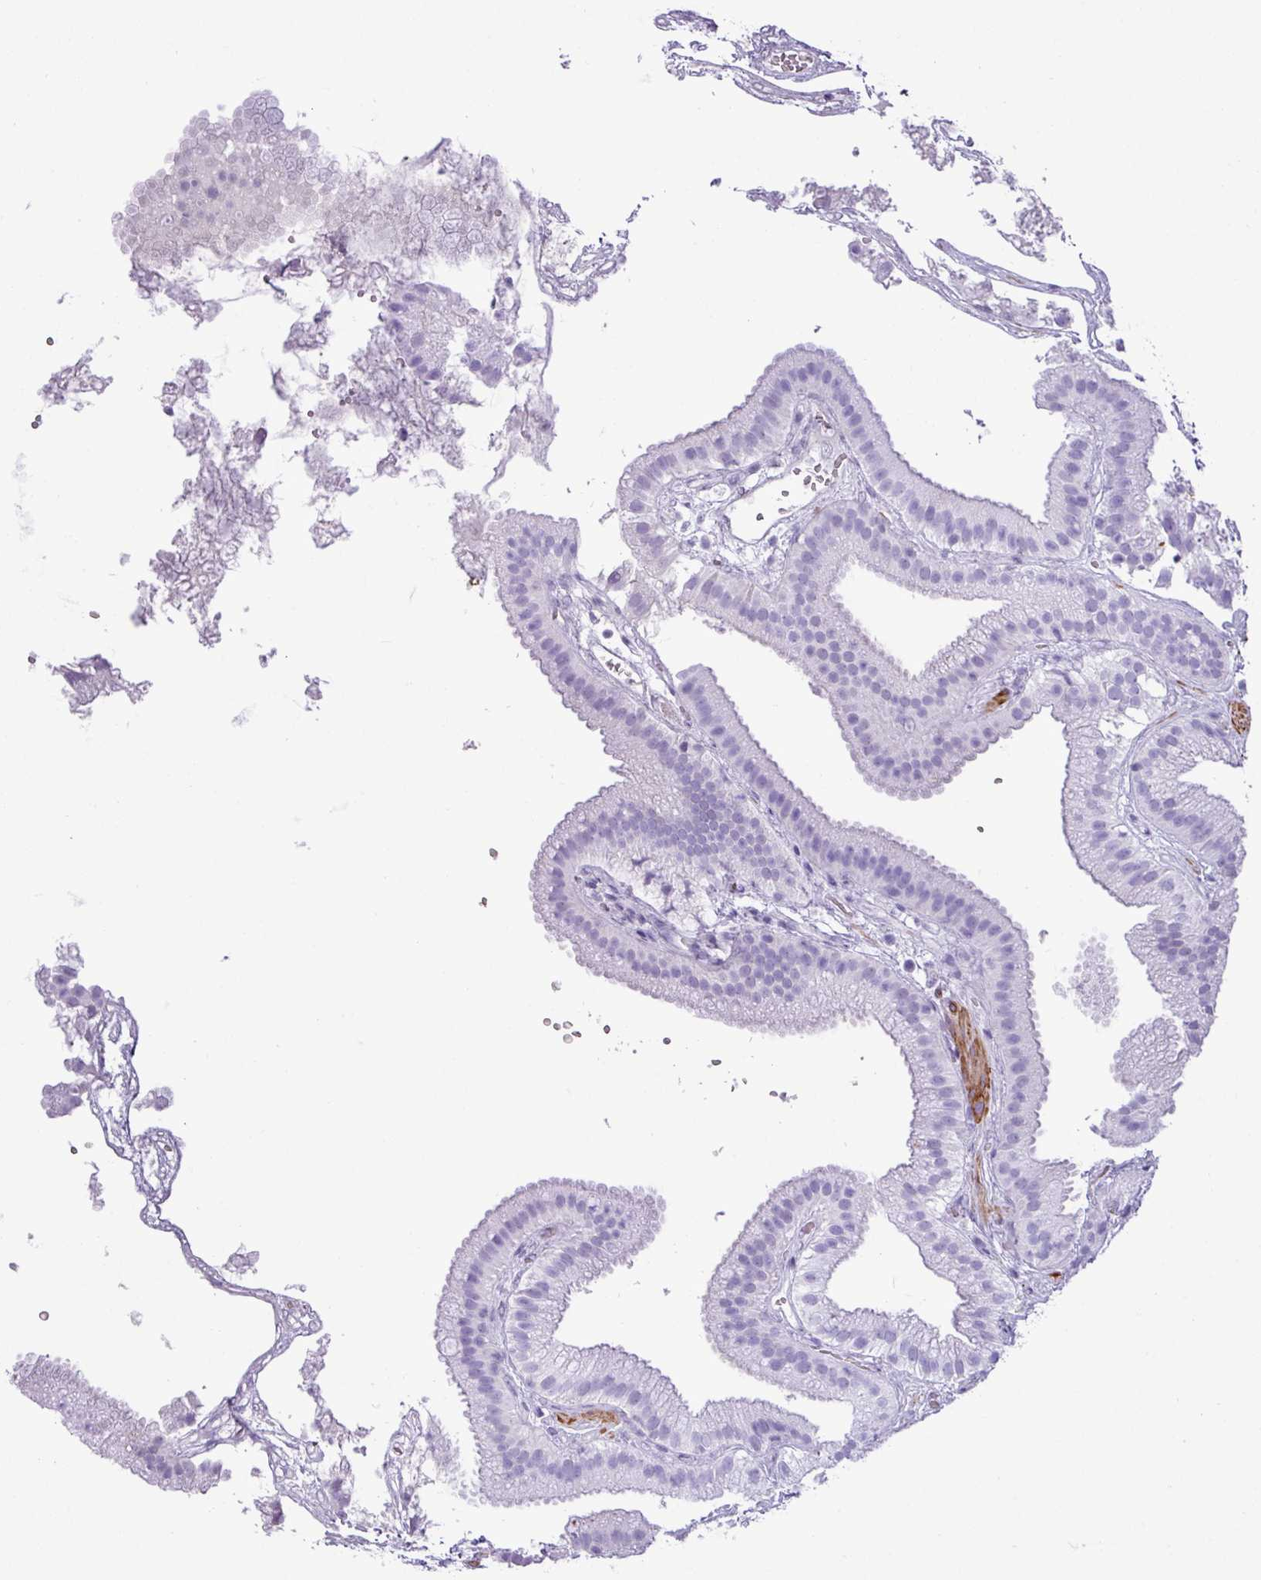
{"staining": {"intensity": "negative", "quantity": "none", "location": "none"}, "tissue": "gallbladder", "cell_type": "Glandular cells", "image_type": "normal", "snomed": [{"axis": "morphology", "description": "Normal tissue, NOS"}, {"axis": "topography", "description": "Gallbladder"}], "caption": "DAB immunohistochemical staining of unremarkable gallbladder reveals no significant positivity in glandular cells.", "gene": "ZSCAN5A", "patient": {"sex": "female", "age": 63}}